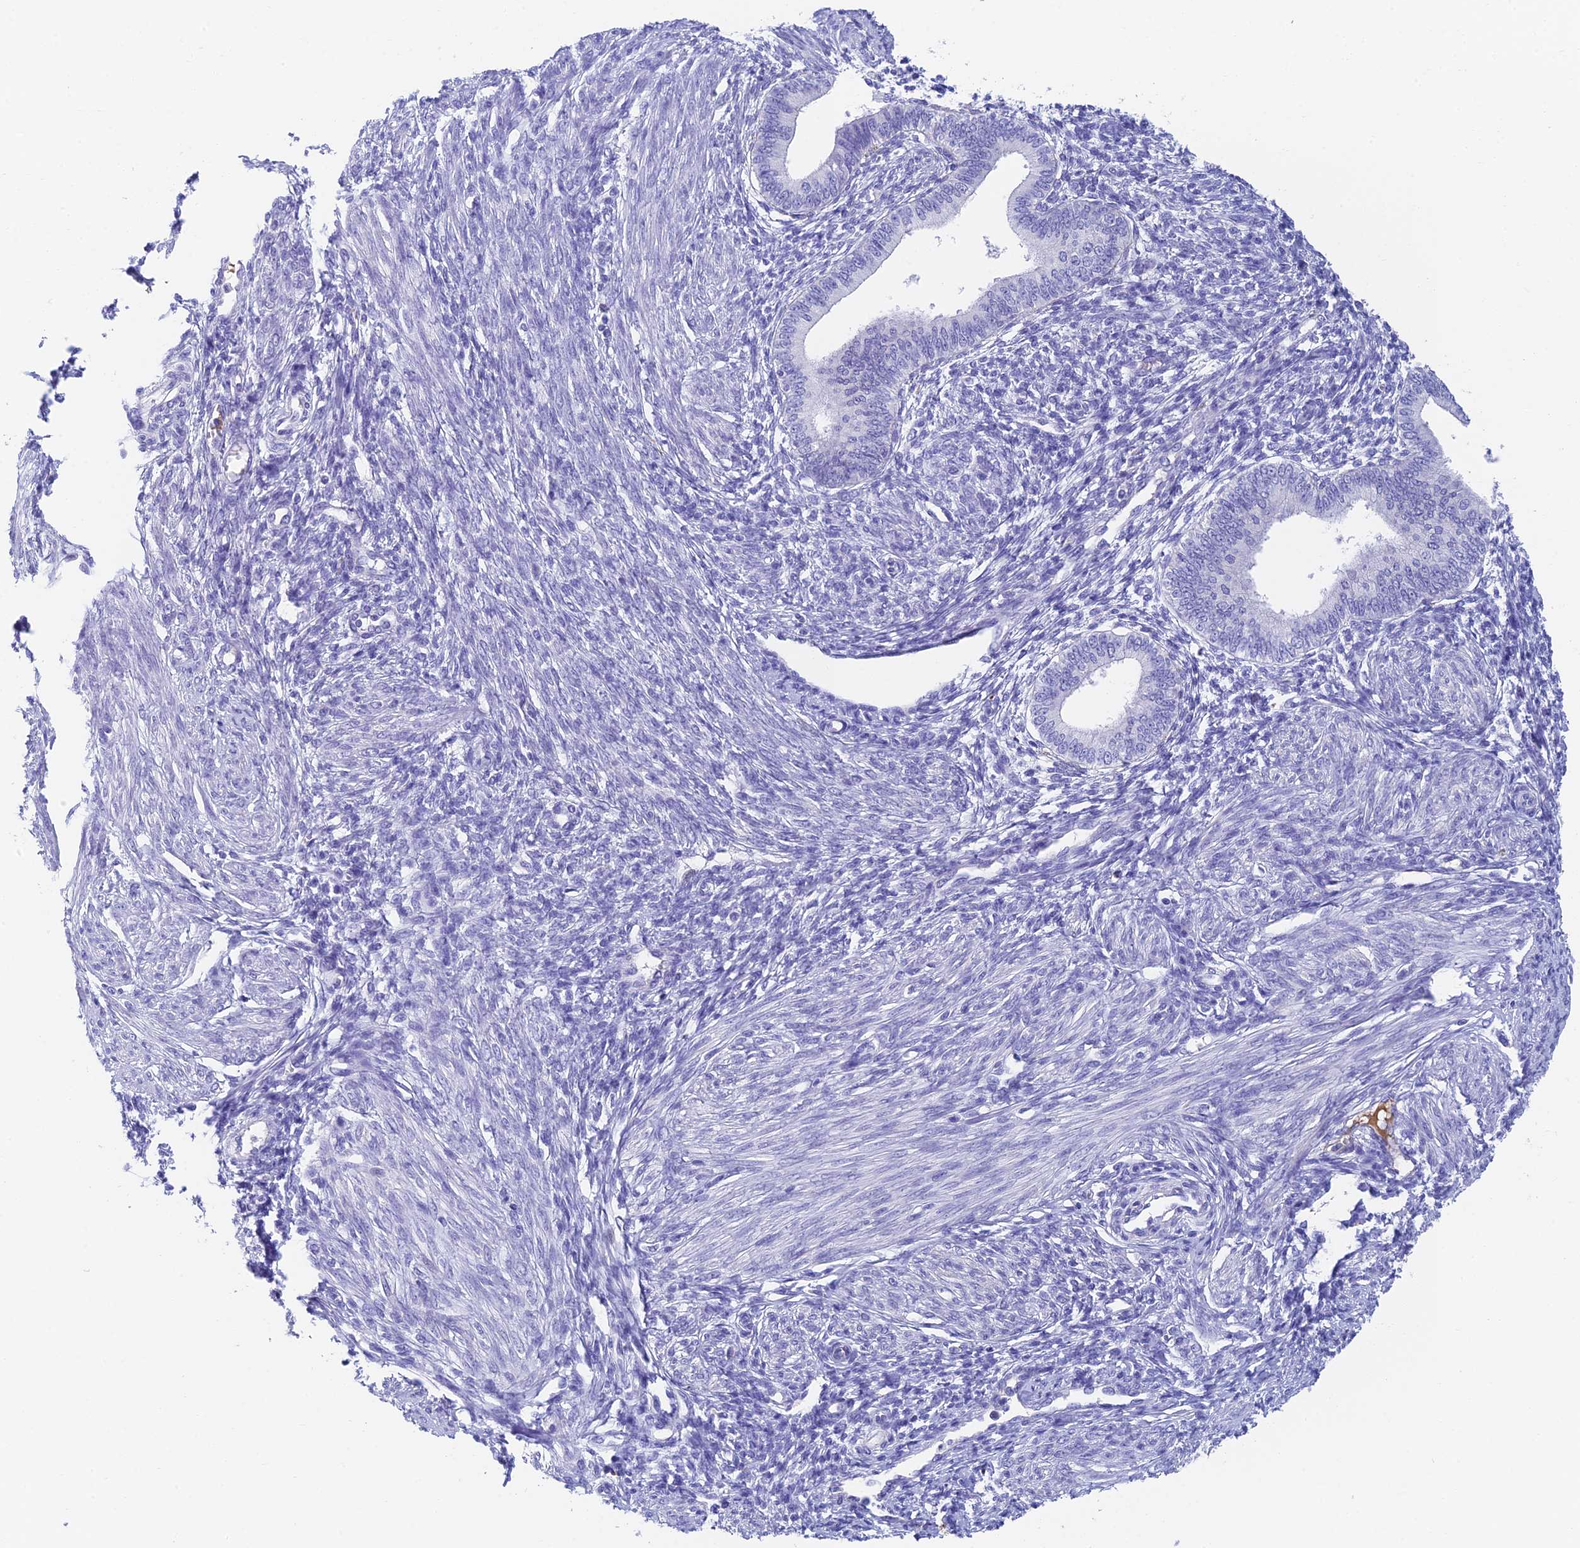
{"staining": {"intensity": "negative", "quantity": "none", "location": "none"}, "tissue": "endometrium", "cell_type": "Cells in endometrial stroma", "image_type": "normal", "snomed": [{"axis": "morphology", "description": "Normal tissue, NOS"}, {"axis": "topography", "description": "Endometrium"}], "caption": "High magnification brightfield microscopy of normal endometrium stained with DAB (3,3'-diaminobenzidine) (brown) and counterstained with hematoxylin (blue): cells in endometrial stroma show no significant positivity.", "gene": "ADAMTS13", "patient": {"sex": "female", "age": 46}}